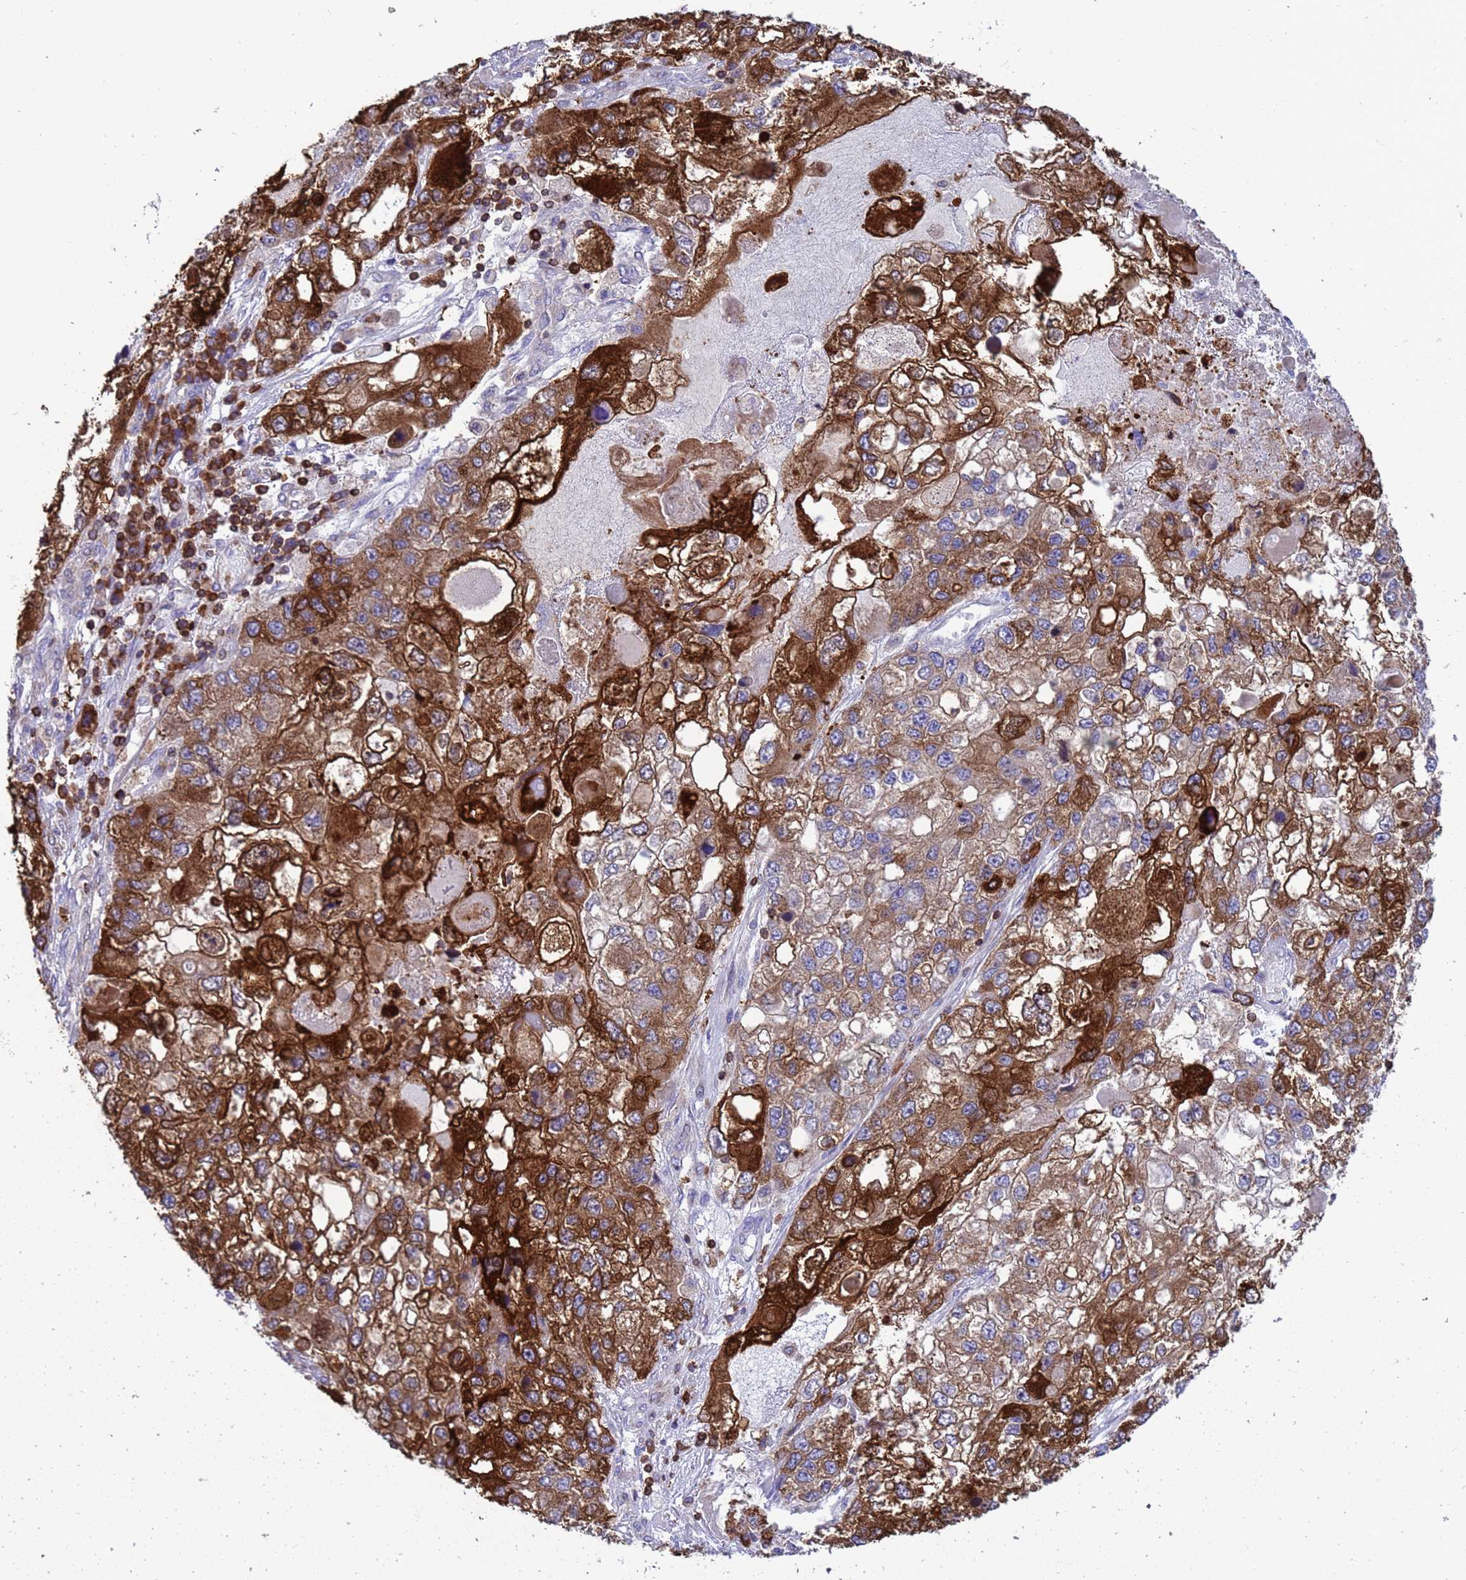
{"staining": {"intensity": "strong", "quantity": ">75%", "location": "cytoplasmic/membranous"}, "tissue": "endometrial cancer", "cell_type": "Tumor cells", "image_type": "cancer", "snomed": [{"axis": "morphology", "description": "Adenocarcinoma, NOS"}, {"axis": "topography", "description": "Endometrium"}], "caption": "Immunohistochemical staining of human endometrial cancer (adenocarcinoma) demonstrates high levels of strong cytoplasmic/membranous protein expression in approximately >75% of tumor cells. (Stains: DAB in brown, nuclei in blue, Microscopy: brightfield microscopy at high magnification).", "gene": "EZR", "patient": {"sex": "female", "age": 49}}